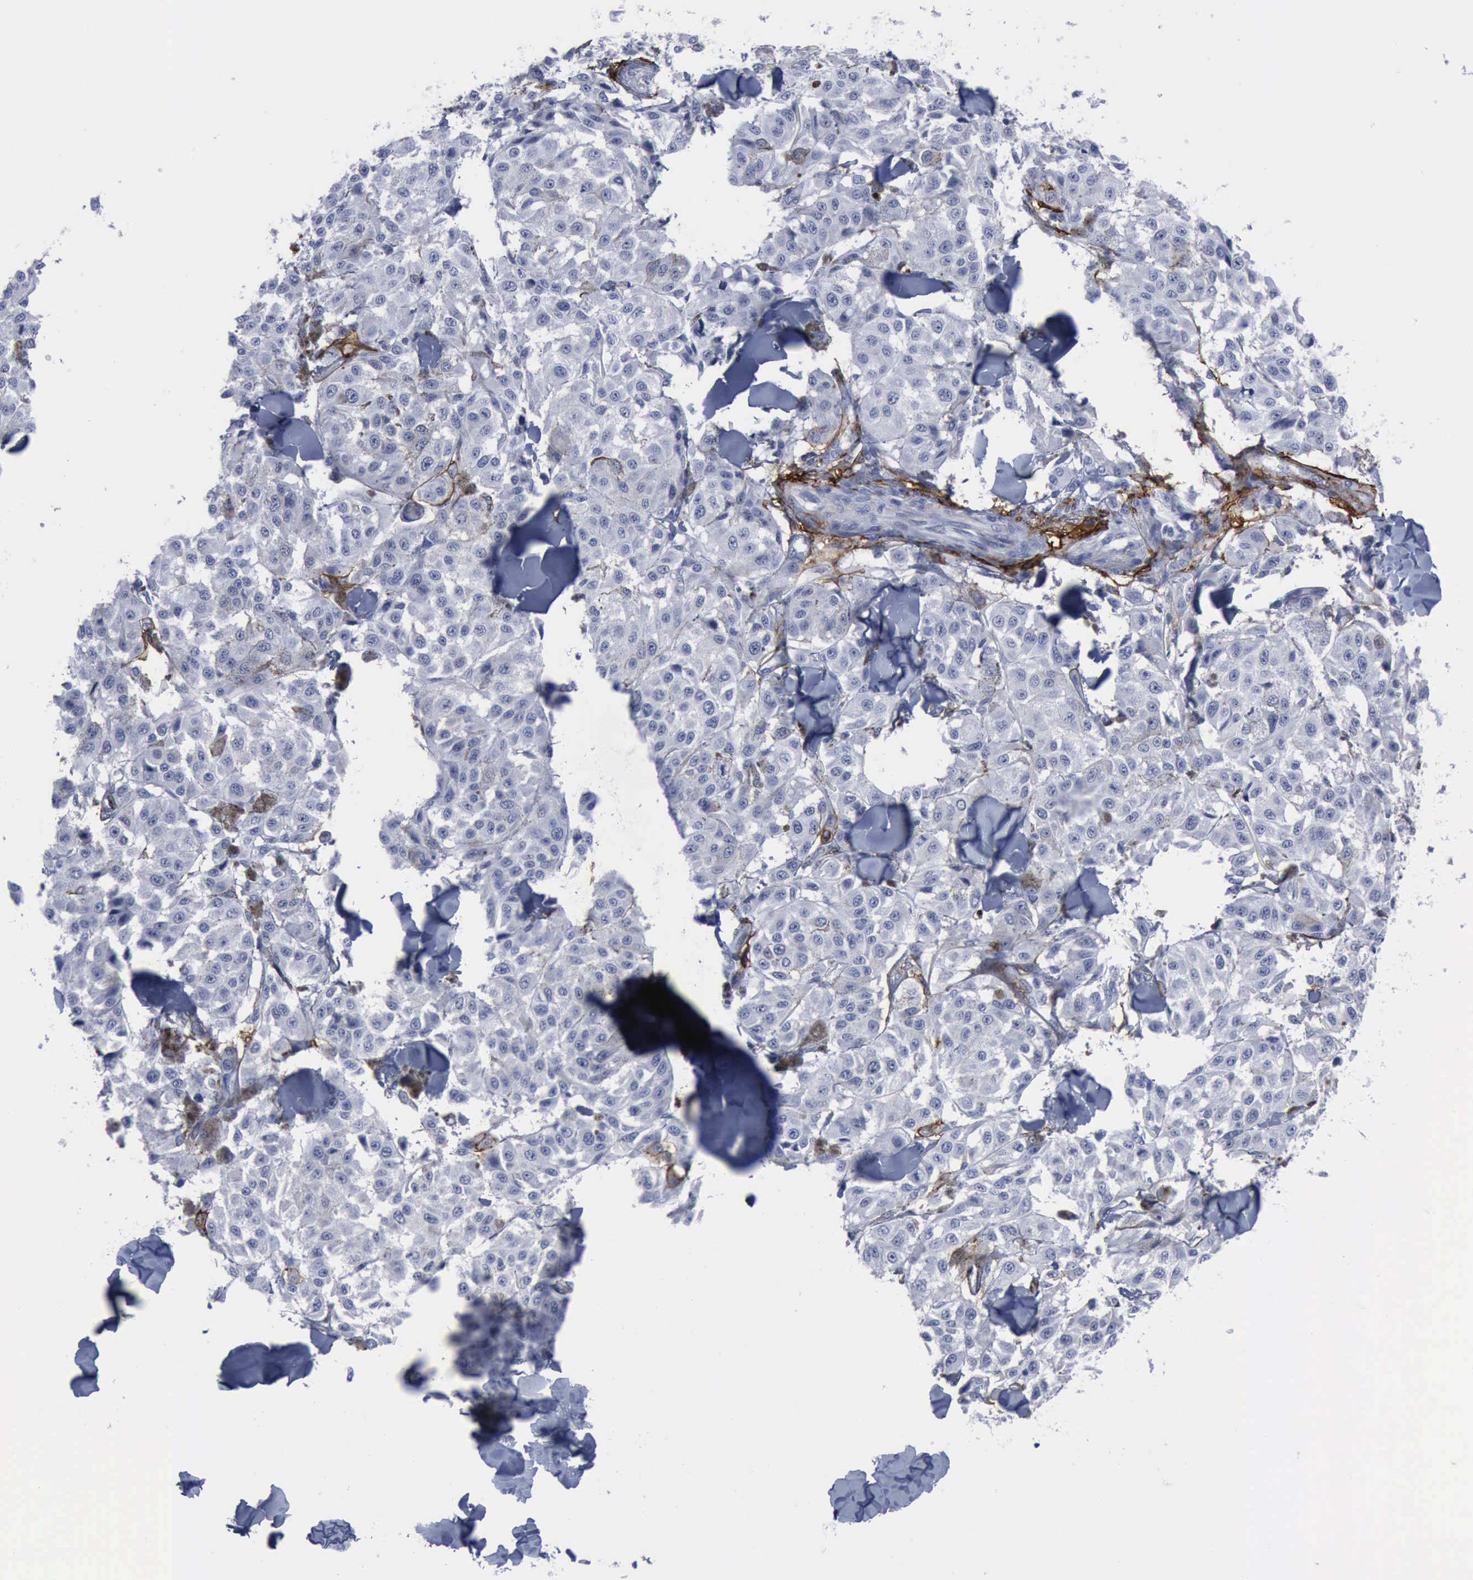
{"staining": {"intensity": "negative", "quantity": "none", "location": "none"}, "tissue": "melanoma", "cell_type": "Tumor cells", "image_type": "cancer", "snomed": [{"axis": "morphology", "description": "Malignant melanoma, NOS"}, {"axis": "topography", "description": "Skin"}], "caption": "Immunohistochemical staining of malignant melanoma shows no significant staining in tumor cells.", "gene": "NGFR", "patient": {"sex": "female", "age": 64}}